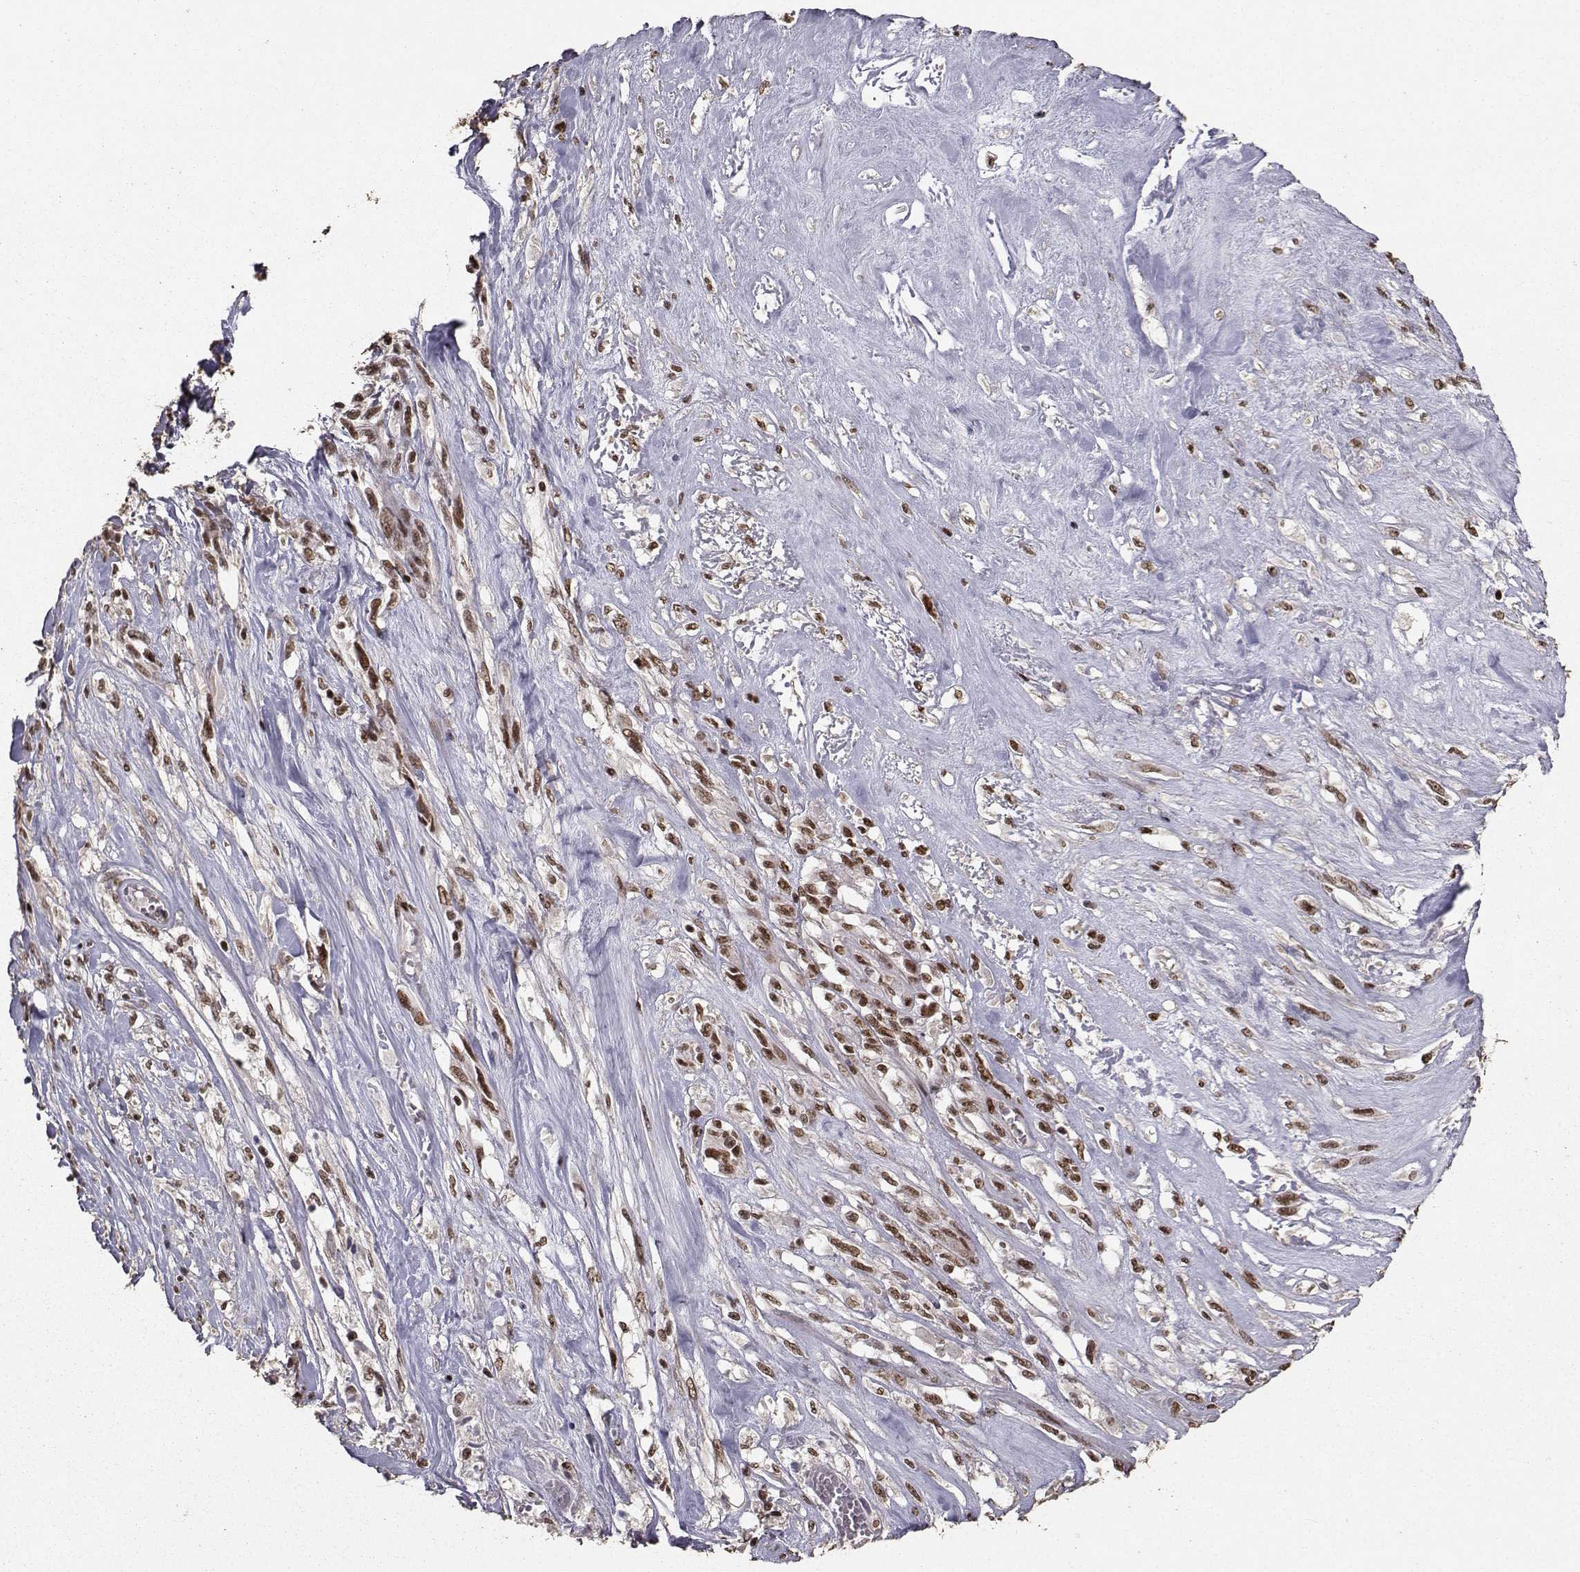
{"staining": {"intensity": "strong", "quantity": ">75%", "location": "nuclear"}, "tissue": "melanoma", "cell_type": "Tumor cells", "image_type": "cancer", "snomed": [{"axis": "morphology", "description": "Malignant melanoma, NOS"}, {"axis": "topography", "description": "Skin"}], "caption": "This is a micrograph of IHC staining of malignant melanoma, which shows strong staining in the nuclear of tumor cells.", "gene": "SF1", "patient": {"sex": "female", "age": 91}}